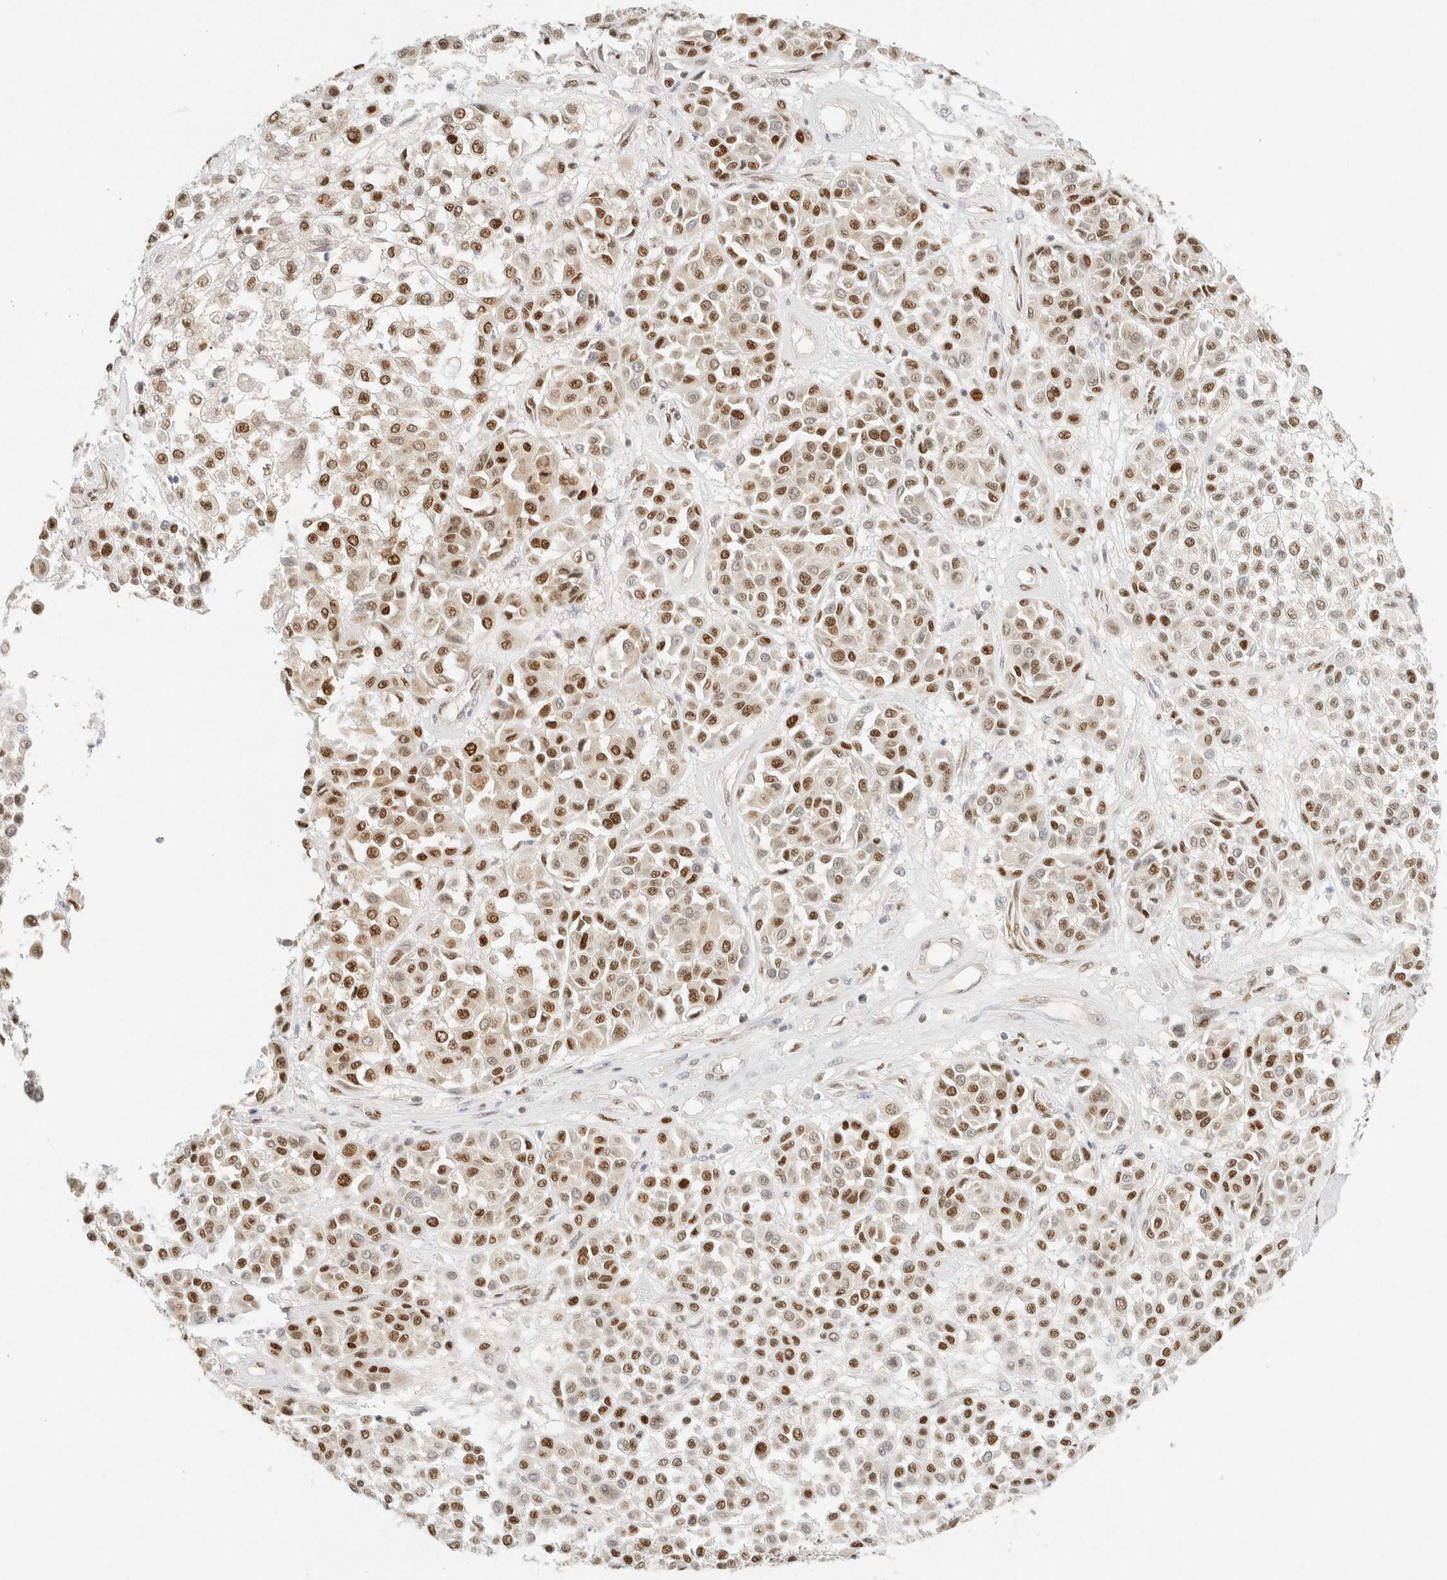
{"staining": {"intensity": "strong", "quantity": ">75%", "location": "nuclear"}, "tissue": "melanoma", "cell_type": "Tumor cells", "image_type": "cancer", "snomed": [{"axis": "morphology", "description": "Malignant melanoma, Metastatic site"}, {"axis": "topography", "description": "Soft tissue"}], "caption": "Immunohistochemical staining of melanoma shows high levels of strong nuclear protein staining in approximately >75% of tumor cells.", "gene": "DDB2", "patient": {"sex": "male", "age": 41}}